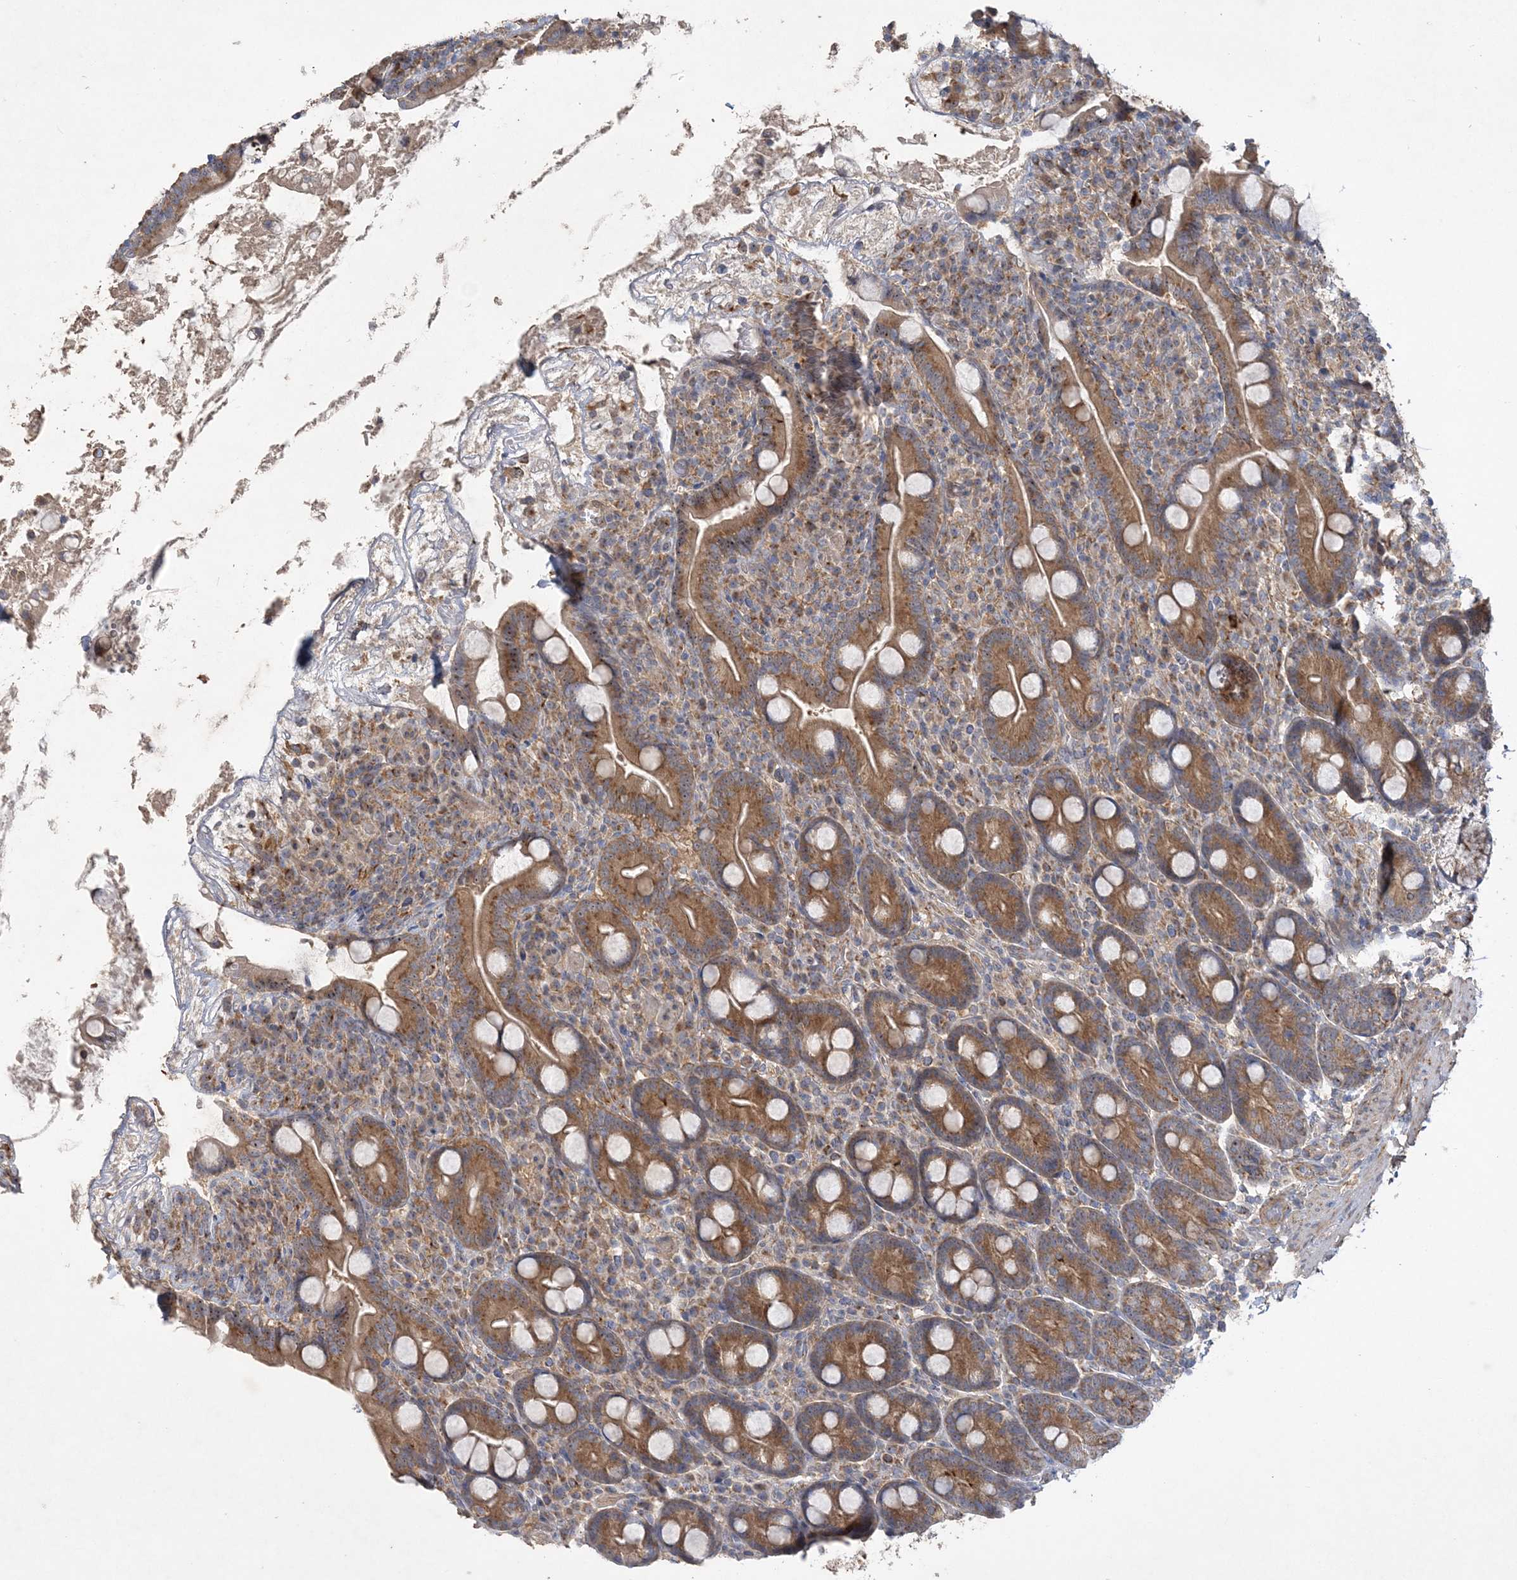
{"staining": {"intensity": "moderate", "quantity": ">75%", "location": "cytoplasmic/membranous"}, "tissue": "duodenum", "cell_type": "Glandular cells", "image_type": "normal", "snomed": [{"axis": "morphology", "description": "Normal tissue, NOS"}, {"axis": "topography", "description": "Duodenum"}], "caption": "Immunohistochemical staining of unremarkable duodenum shows moderate cytoplasmic/membranous protein staining in approximately >75% of glandular cells.", "gene": "FEZ2", "patient": {"sex": "male", "age": 35}}